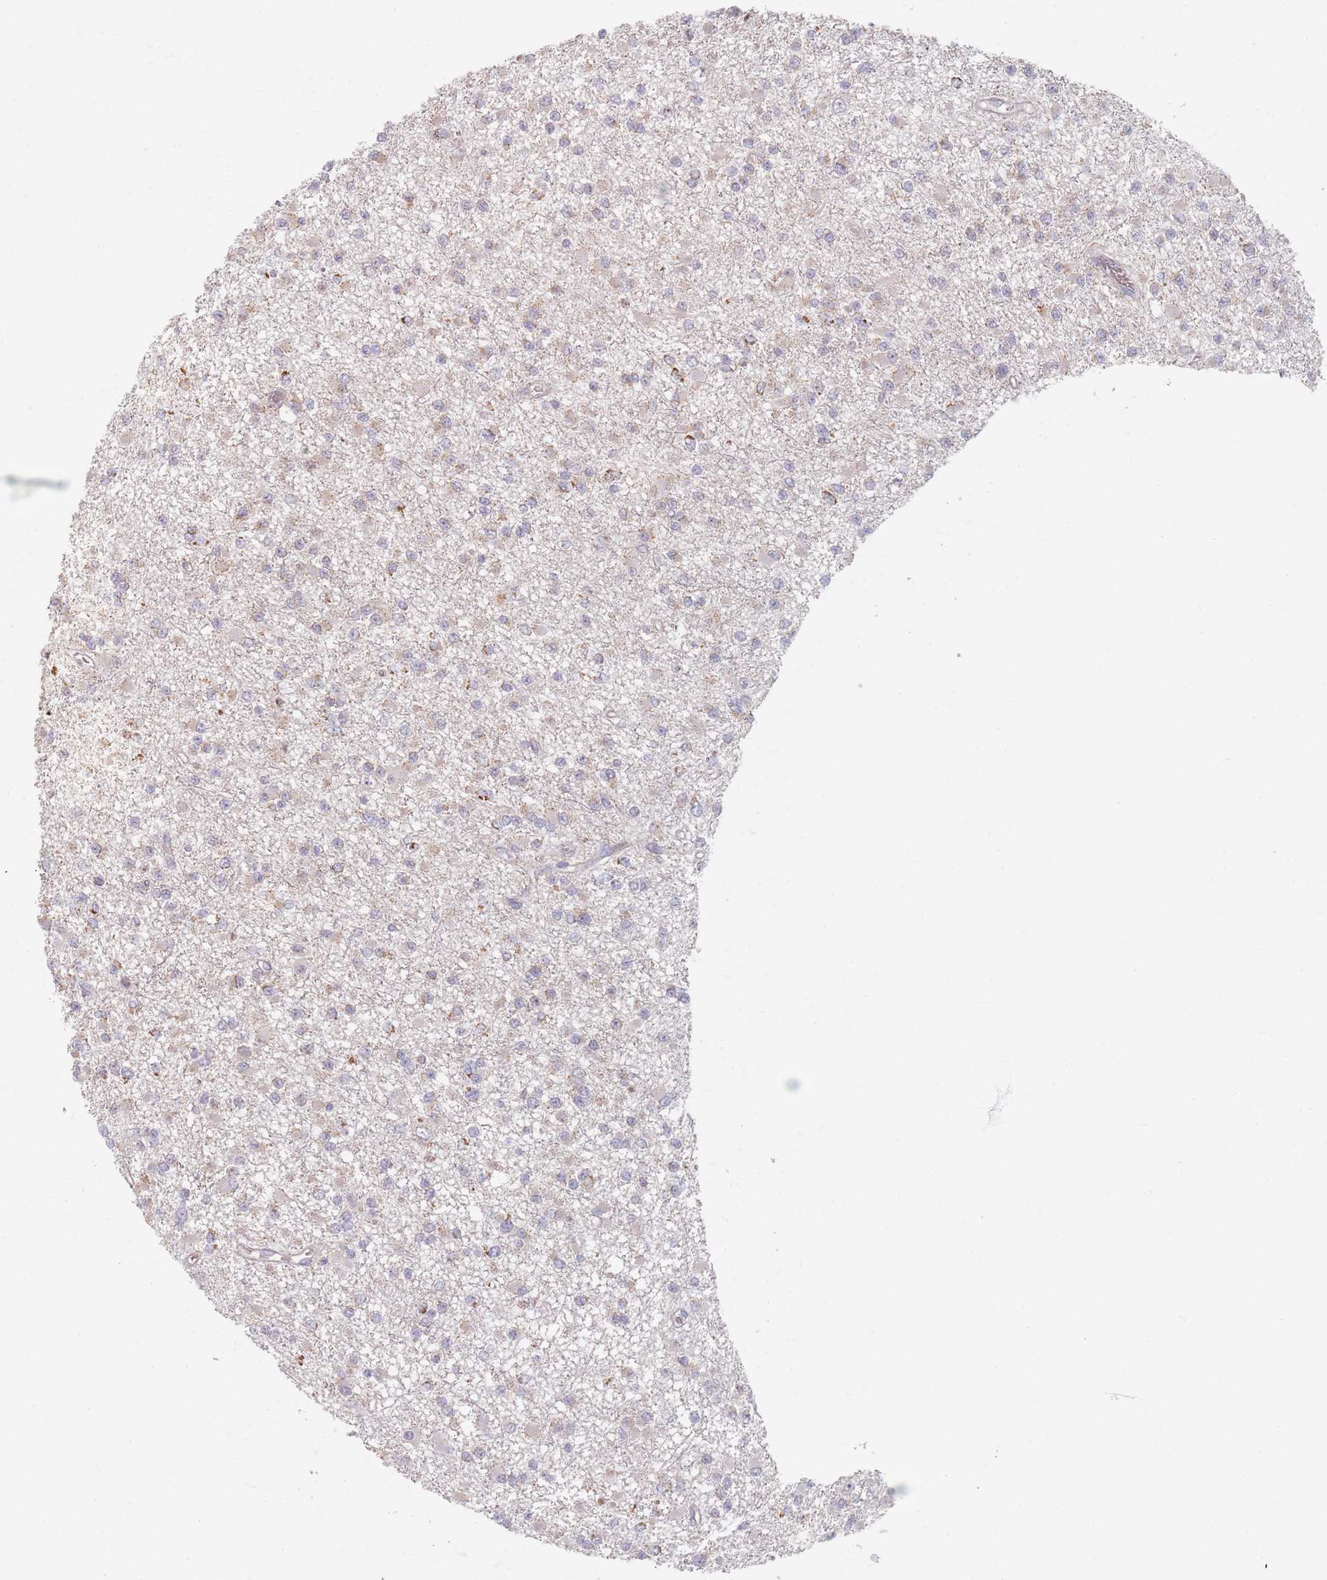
{"staining": {"intensity": "weak", "quantity": "<25%", "location": "cytoplasmic/membranous"}, "tissue": "glioma", "cell_type": "Tumor cells", "image_type": "cancer", "snomed": [{"axis": "morphology", "description": "Glioma, malignant, Low grade"}, {"axis": "topography", "description": "Brain"}], "caption": "The photomicrograph shows no significant positivity in tumor cells of malignant glioma (low-grade).", "gene": "PKD2L2", "patient": {"sex": "female", "age": 22}}